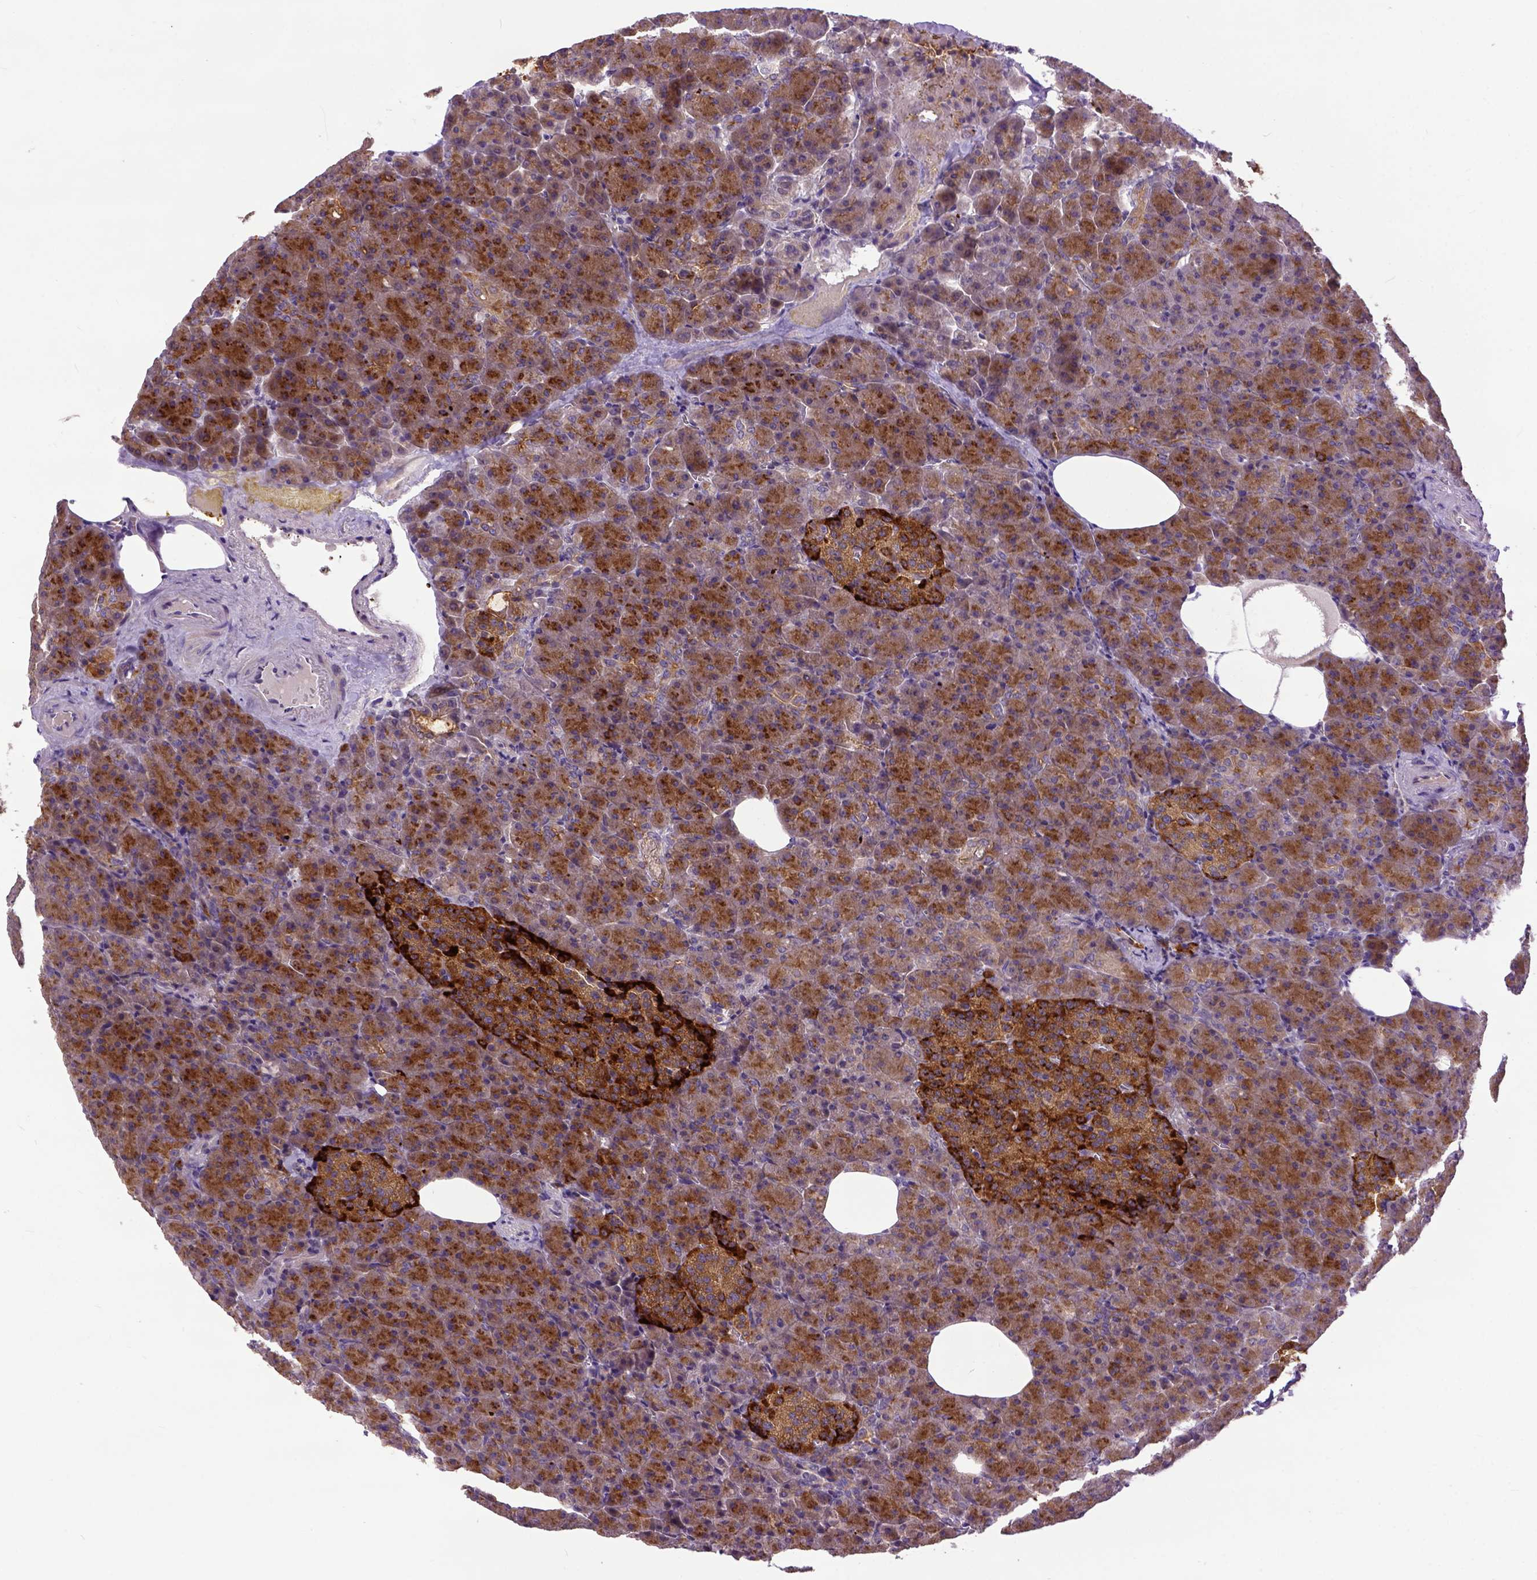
{"staining": {"intensity": "strong", "quantity": ">75%", "location": "cytoplasmic/membranous"}, "tissue": "pancreas", "cell_type": "Exocrine glandular cells", "image_type": "normal", "snomed": [{"axis": "morphology", "description": "Normal tissue, NOS"}, {"axis": "topography", "description": "Pancreas"}], "caption": "Protein expression by immunohistochemistry demonstrates strong cytoplasmic/membranous positivity in about >75% of exocrine glandular cells in unremarkable pancreas. (Brightfield microscopy of DAB IHC at high magnification).", "gene": "CPNE1", "patient": {"sex": "female", "age": 74}}